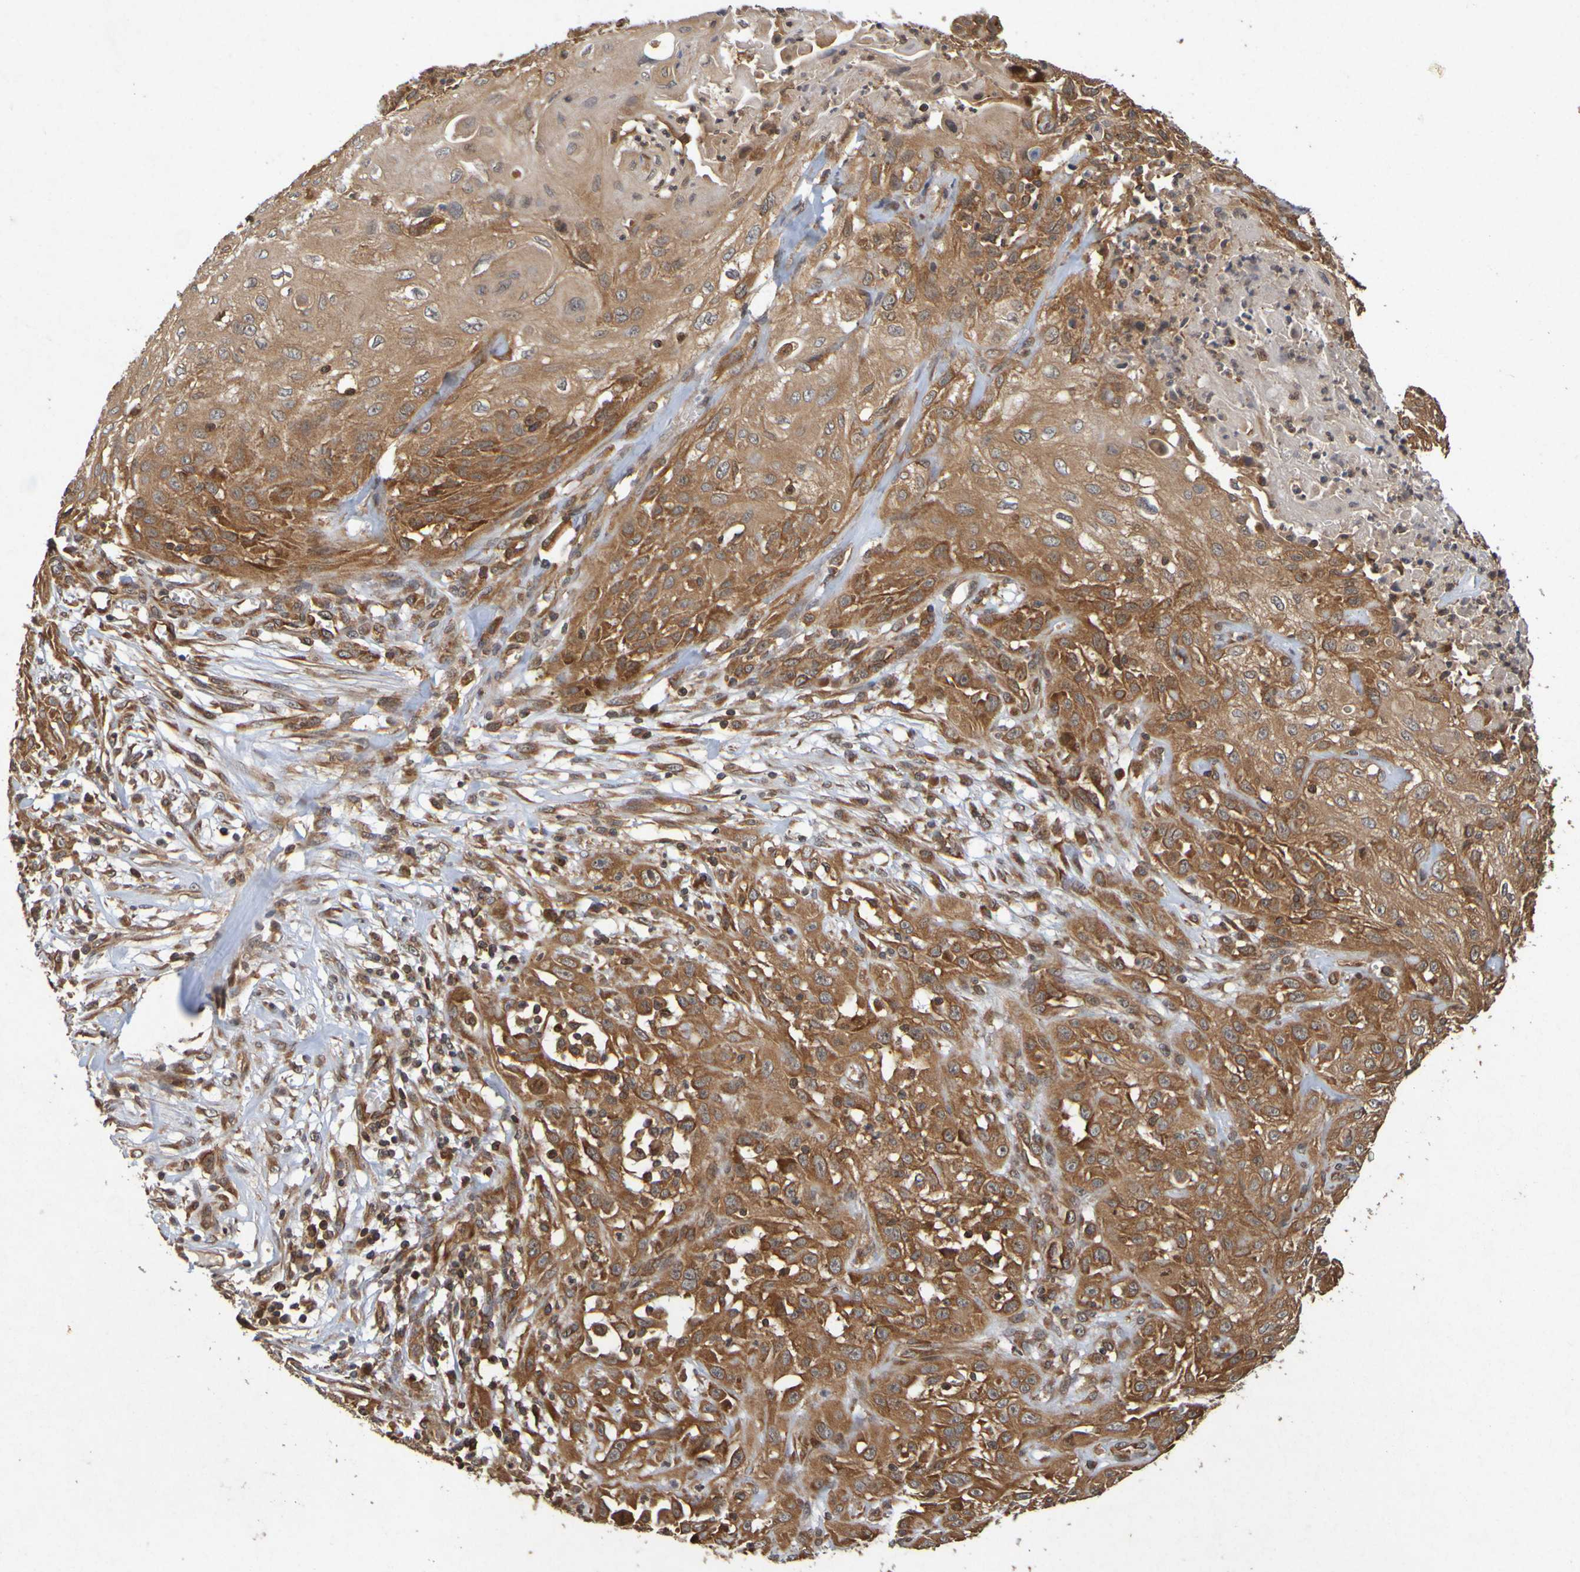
{"staining": {"intensity": "strong", "quantity": ">75%", "location": "cytoplasmic/membranous"}, "tissue": "skin cancer", "cell_type": "Tumor cells", "image_type": "cancer", "snomed": [{"axis": "morphology", "description": "Squamous cell carcinoma, NOS"}, {"axis": "topography", "description": "Skin"}], "caption": "Strong cytoplasmic/membranous positivity is identified in approximately >75% of tumor cells in skin cancer.", "gene": "OCRL", "patient": {"sex": "male", "age": 75}}